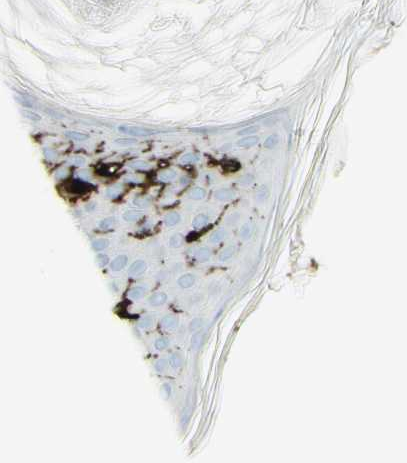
{"staining": {"intensity": "weak", "quantity": "25%-75%", "location": "cytoplasmic/membranous"}, "tissue": "skin", "cell_type": "Fibroblasts", "image_type": "normal", "snomed": [{"axis": "morphology", "description": "Normal tissue, NOS"}, {"axis": "topography", "description": "Skin"}], "caption": "This photomicrograph shows unremarkable skin stained with immunohistochemistry to label a protein in brown. The cytoplasmic/membranous of fibroblasts show weak positivity for the protein. Nuclei are counter-stained blue.", "gene": "HLA", "patient": {"sex": "male", "age": 16}}